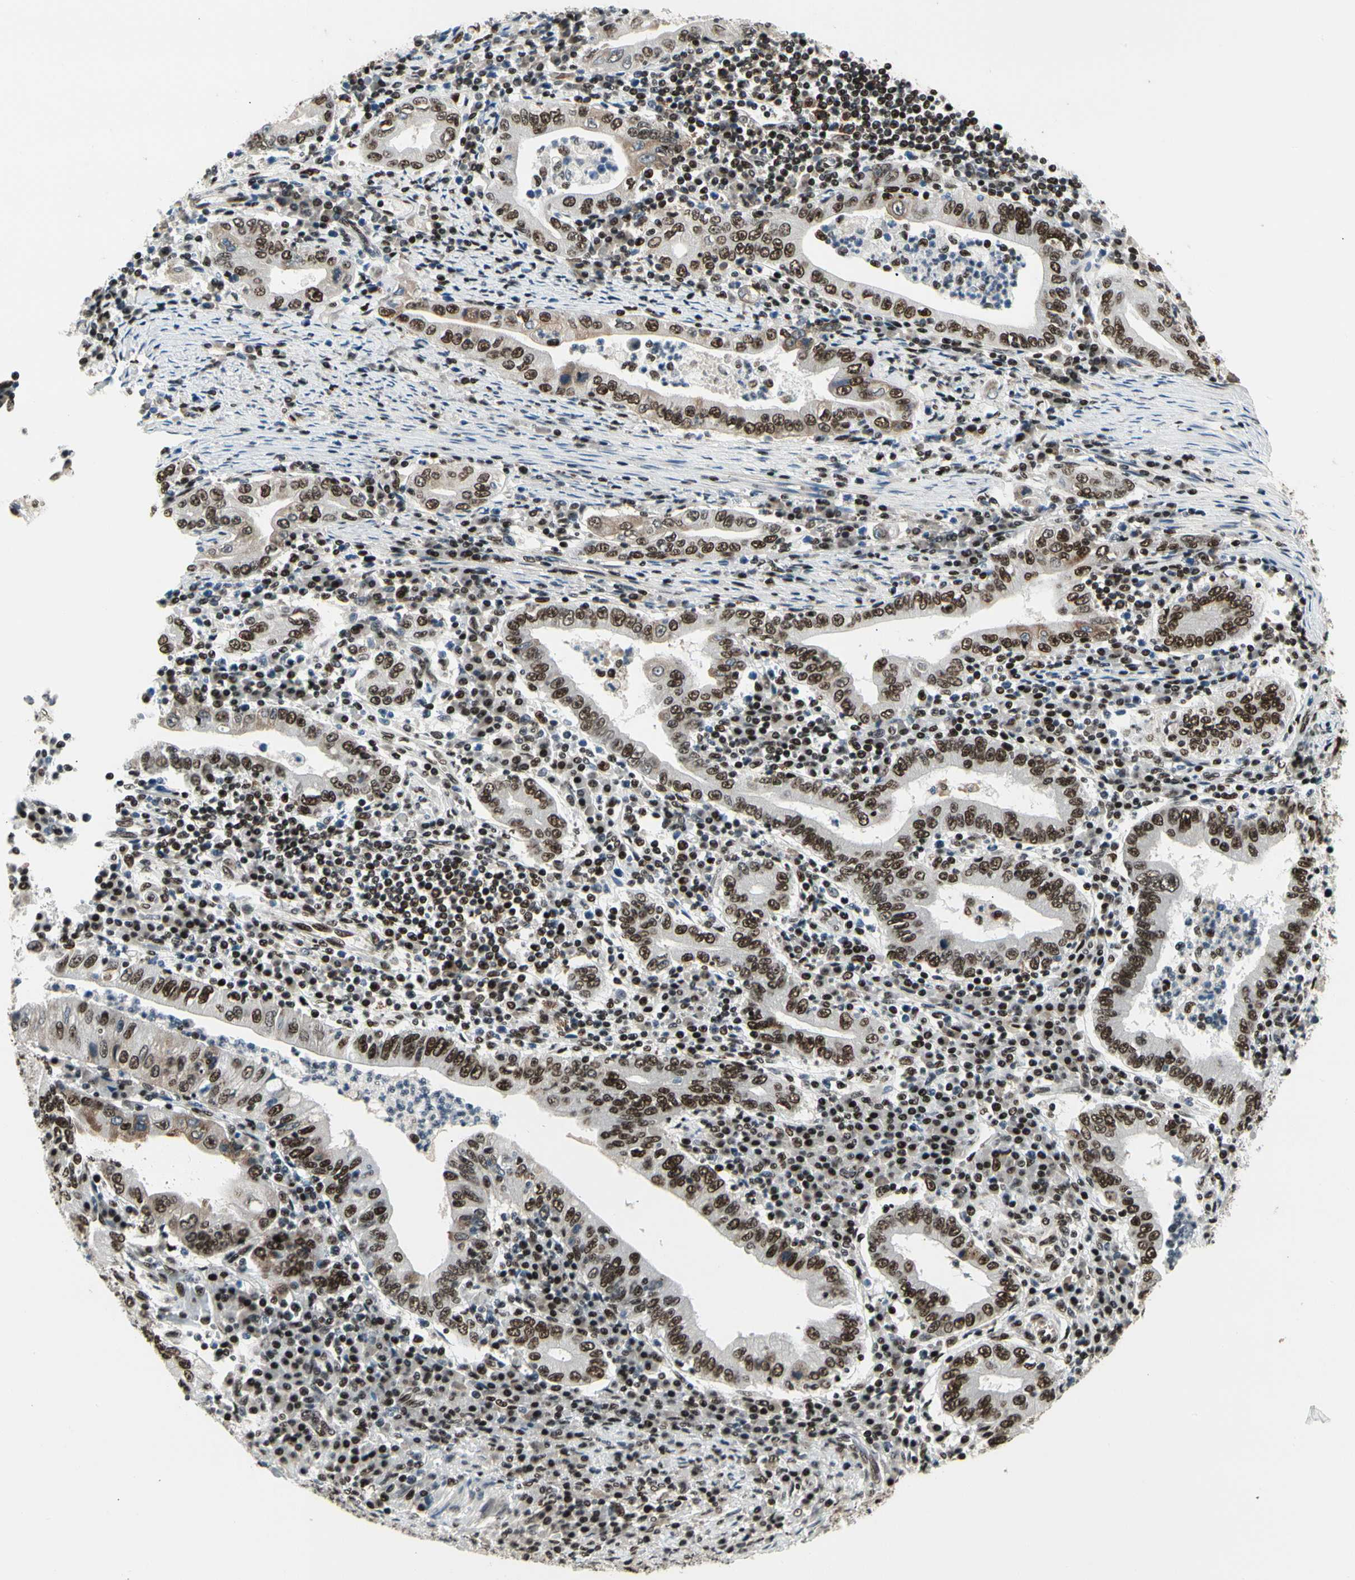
{"staining": {"intensity": "moderate", "quantity": ">75%", "location": "nuclear"}, "tissue": "stomach cancer", "cell_type": "Tumor cells", "image_type": "cancer", "snomed": [{"axis": "morphology", "description": "Normal tissue, NOS"}, {"axis": "morphology", "description": "Adenocarcinoma, NOS"}, {"axis": "topography", "description": "Esophagus"}, {"axis": "topography", "description": "Stomach, upper"}, {"axis": "topography", "description": "Peripheral nerve tissue"}], "caption": "Immunohistochemical staining of human adenocarcinoma (stomach) shows medium levels of moderate nuclear protein staining in approximately >75% of tumor cells.", "gene": "SRSF11", "patient": {"sex": "male", "age": 62}}